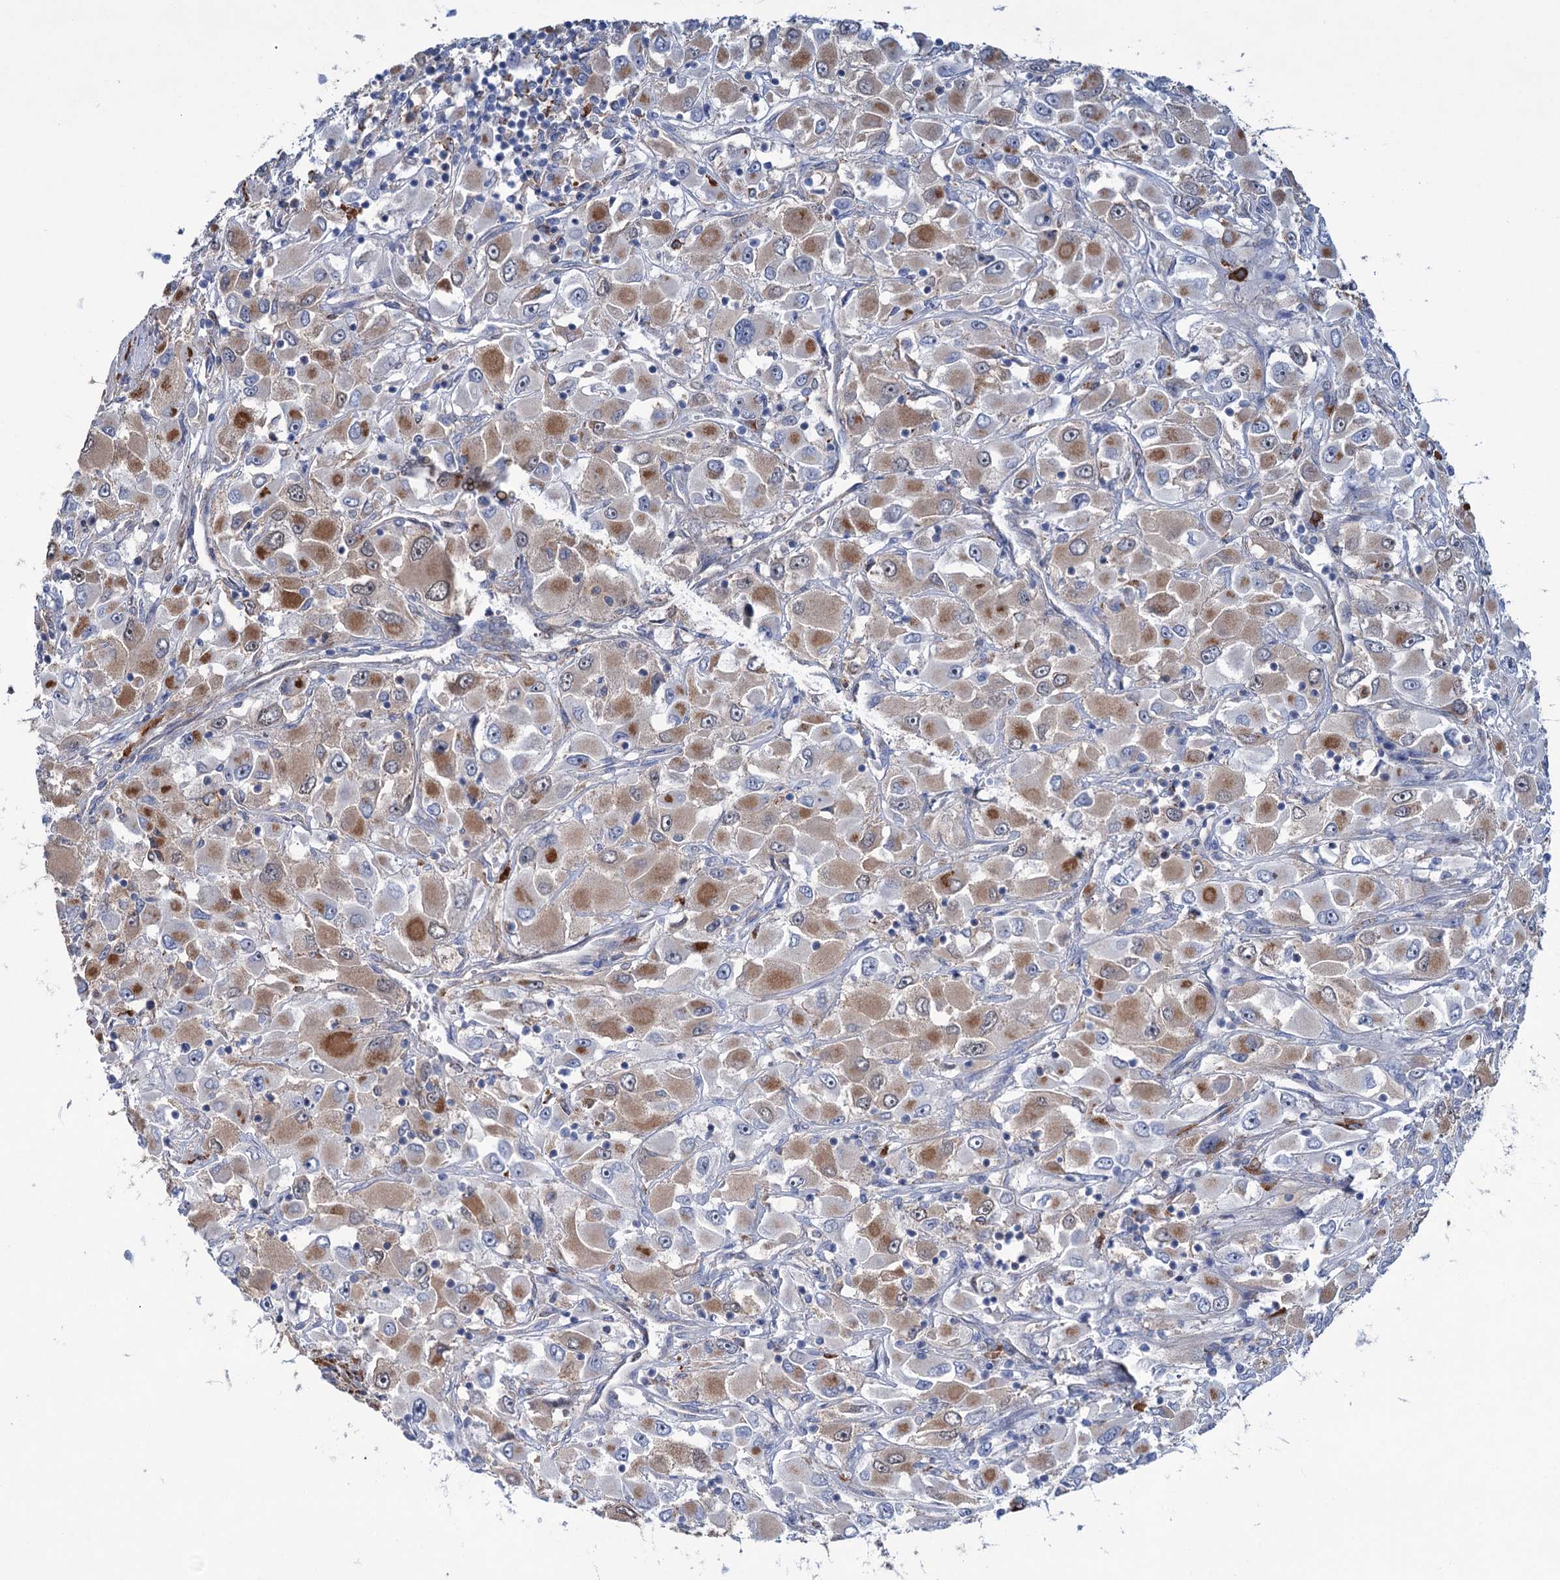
{"staining": {"intensity": "moderate", "quantity": "25%-75%", "location": "cytoplasmic/membranous"}, "tissue": "renal cancer", "cell_type": "Tumor cells", "image_type": "cancer", "snomed": [{"axis": "morphology", "description": "Adenocarcinoma, NOS"}, {"axis": "topography", "description": "Kidney"}], "caption": "Immunohistochemical staining of adenocarcinoma (renal) displays moderate cytoplasmic/membranous protein staining in about 25%-75% of tumor cells.", "gene": "LPIN1", "patient": {"sex": "female", "age": 52}}